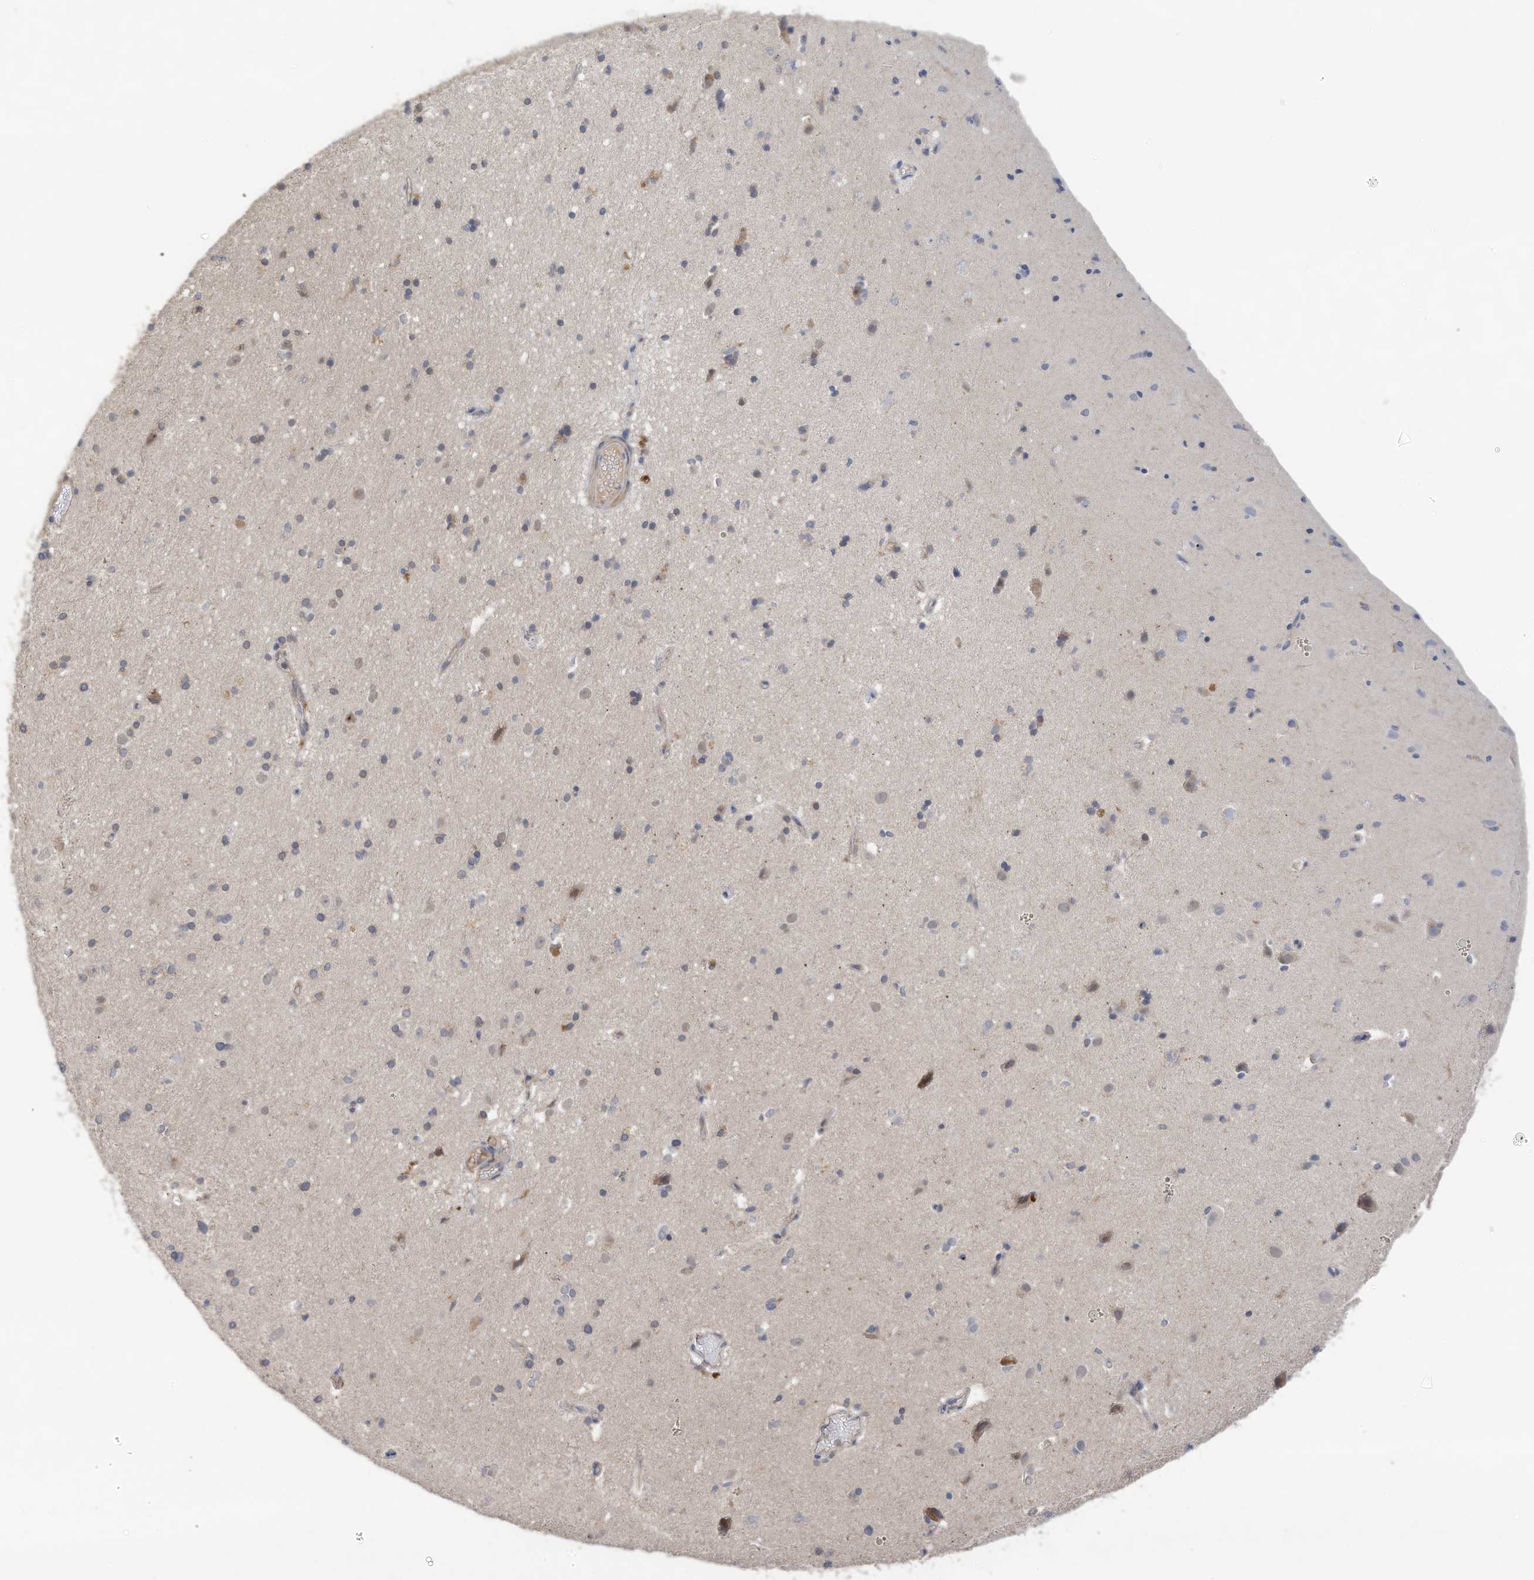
{"staining": {"intensity": "negative", "quantity": "none", "location": "none"}, "tissue": "cerebral cortex", "cell_type": "Endothelial cells", "image_type": "normal", "snomed": [{"axis": "morphology", "description": "Normal tissue, NOS"}, {"axis": "topography", "description": "Cerebral cortex"}], "caption": "Photomicrograph shows no protein expression in endothelial cells of benign cerebral cortex. (DAB immunohistochemistry (IHC) visualized using brightfield microscopy, high magnification).", "gene": "REC8", "patient": {"sex": "male", "age": 34}}